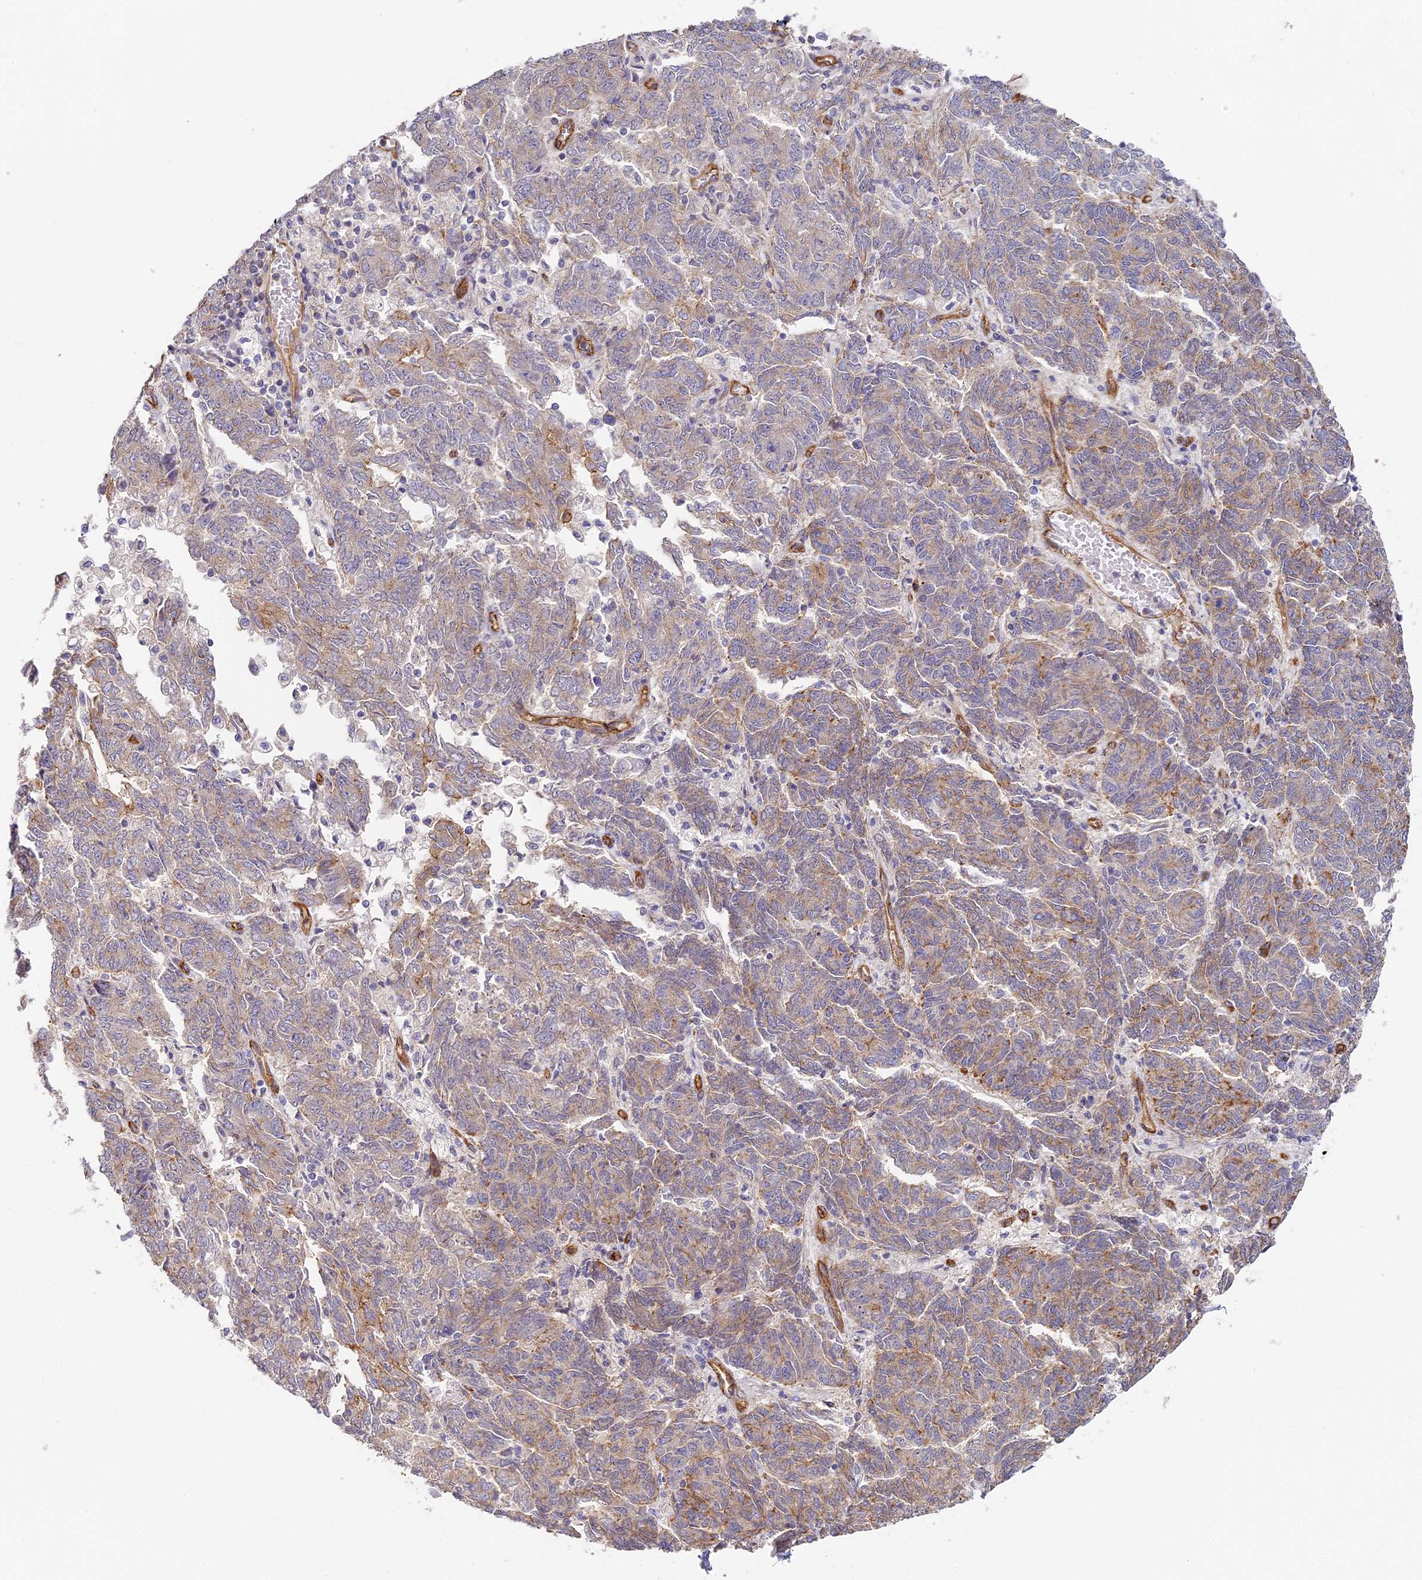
{"staining": {"intensity": "weak", "quantity": "<25%", "location": "cytoplasmic/membranous"}, "tissue": "endometrial cancer", "cell_type": "Tumor cells", "image_type": "cancer", "snomed": [{"axis": "morphology", "description": "Adenocarcinoma, NOS"}, {"axis": "topography", "description": "Endometrium"}], "caption": "Immunohistochemical staining of human endometrial cancer demonstrates no significant expression in tumor cells.", "gene": "CCDC30", "patient": {"sex": "female", "age": 80}}